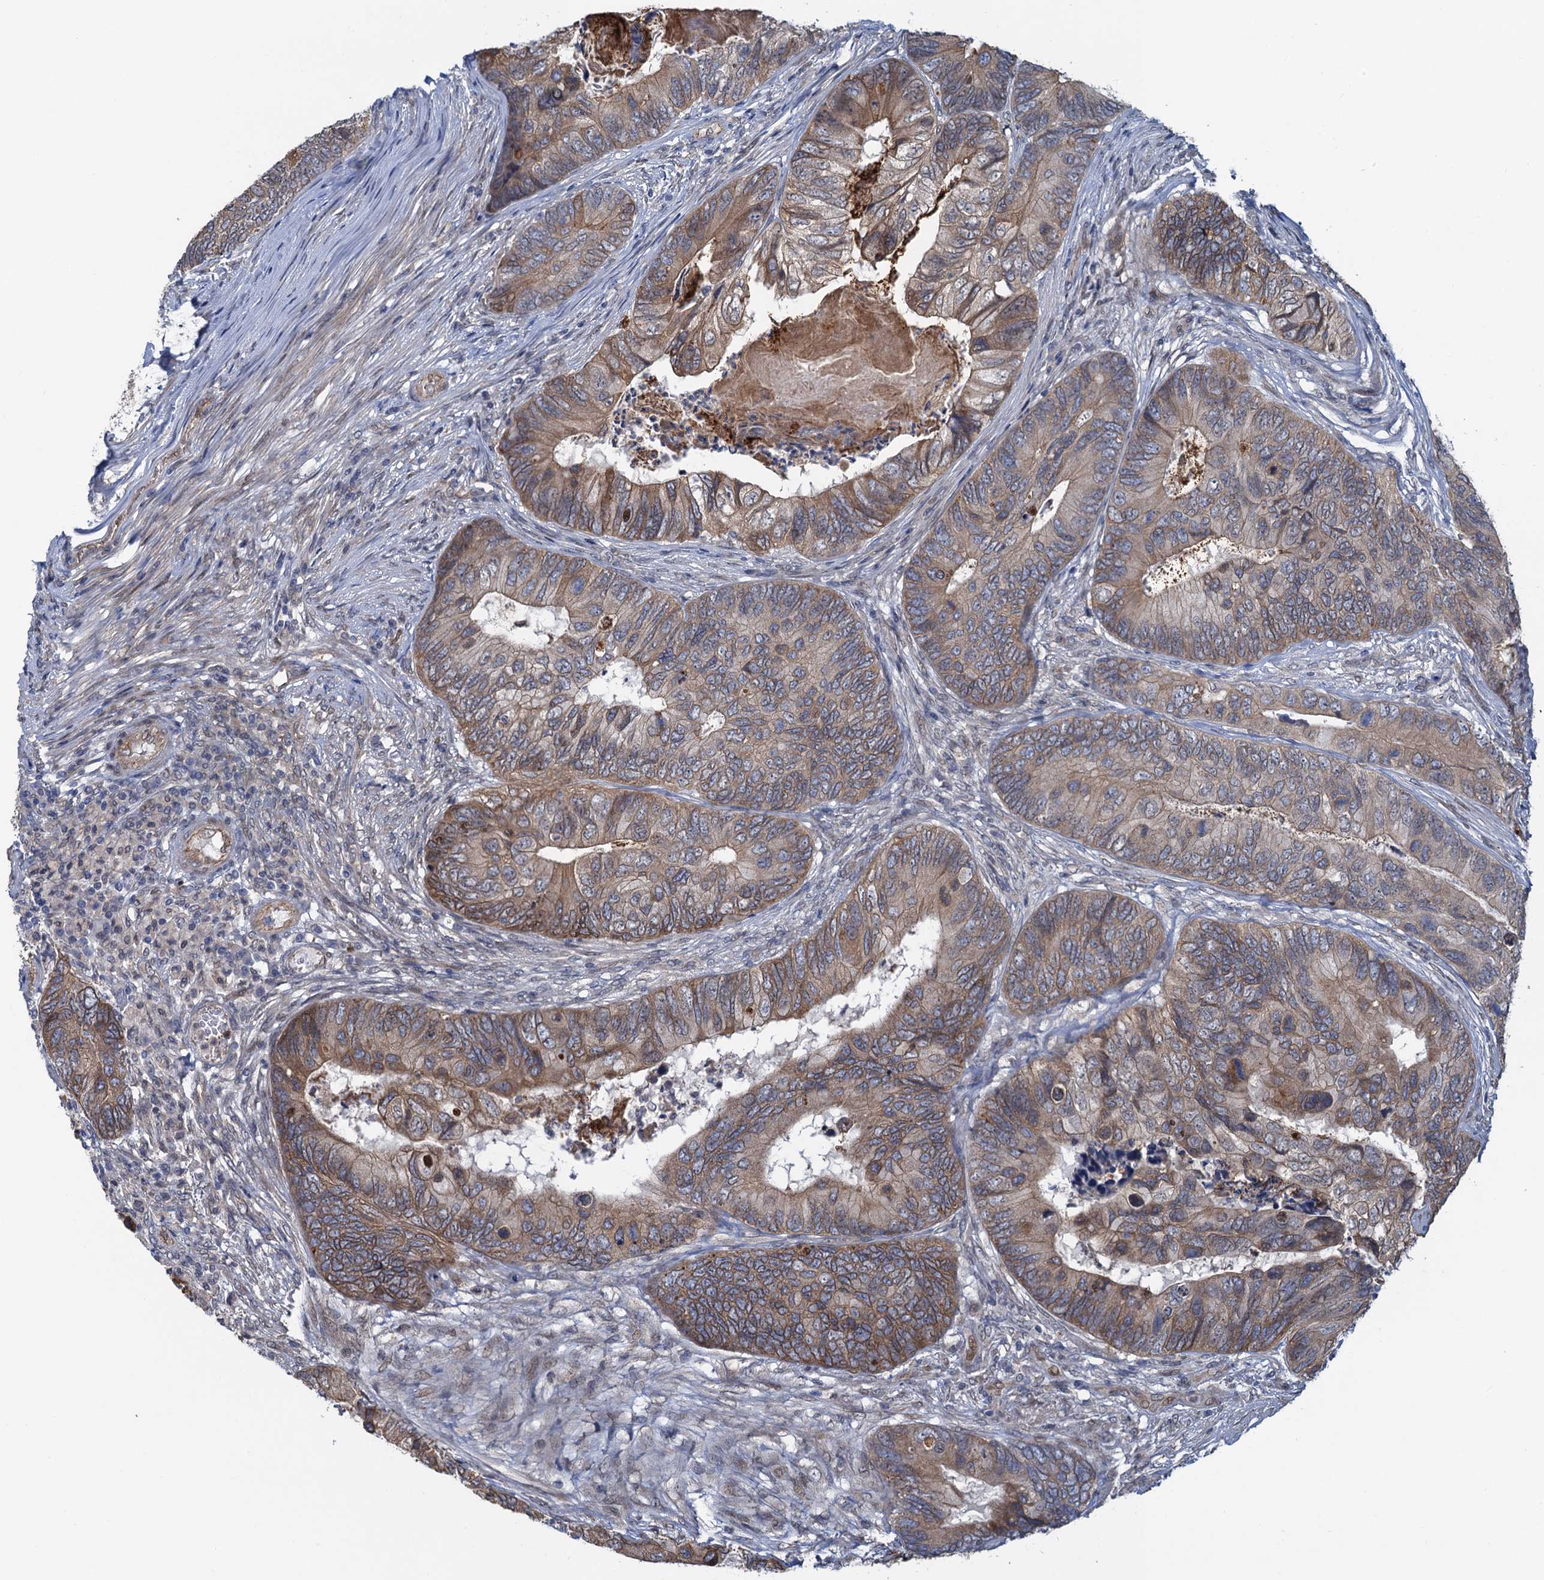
{"staining": {"intensity": "weak", "quantity": "25%-75%", "location": "cytoplasmic/membranous"}, "tissue": "colorectal cancer", "cell_type": "Tumor cells", "image_type": "cancer", "snomed": [{"axis": "morphology", "description": "Adenocarcinoma, NOS"}, {"axis": "topography", "description": "Colon"}], "caption": "Colorectal adenocarcinoma was stained to show a protein in brown. There is low levels of weak cytoplasmic/membranous expression in about 25%-75% of tumor cells.", "gene": "EVX2", "patient": {"sex": "female", "age": 67}}